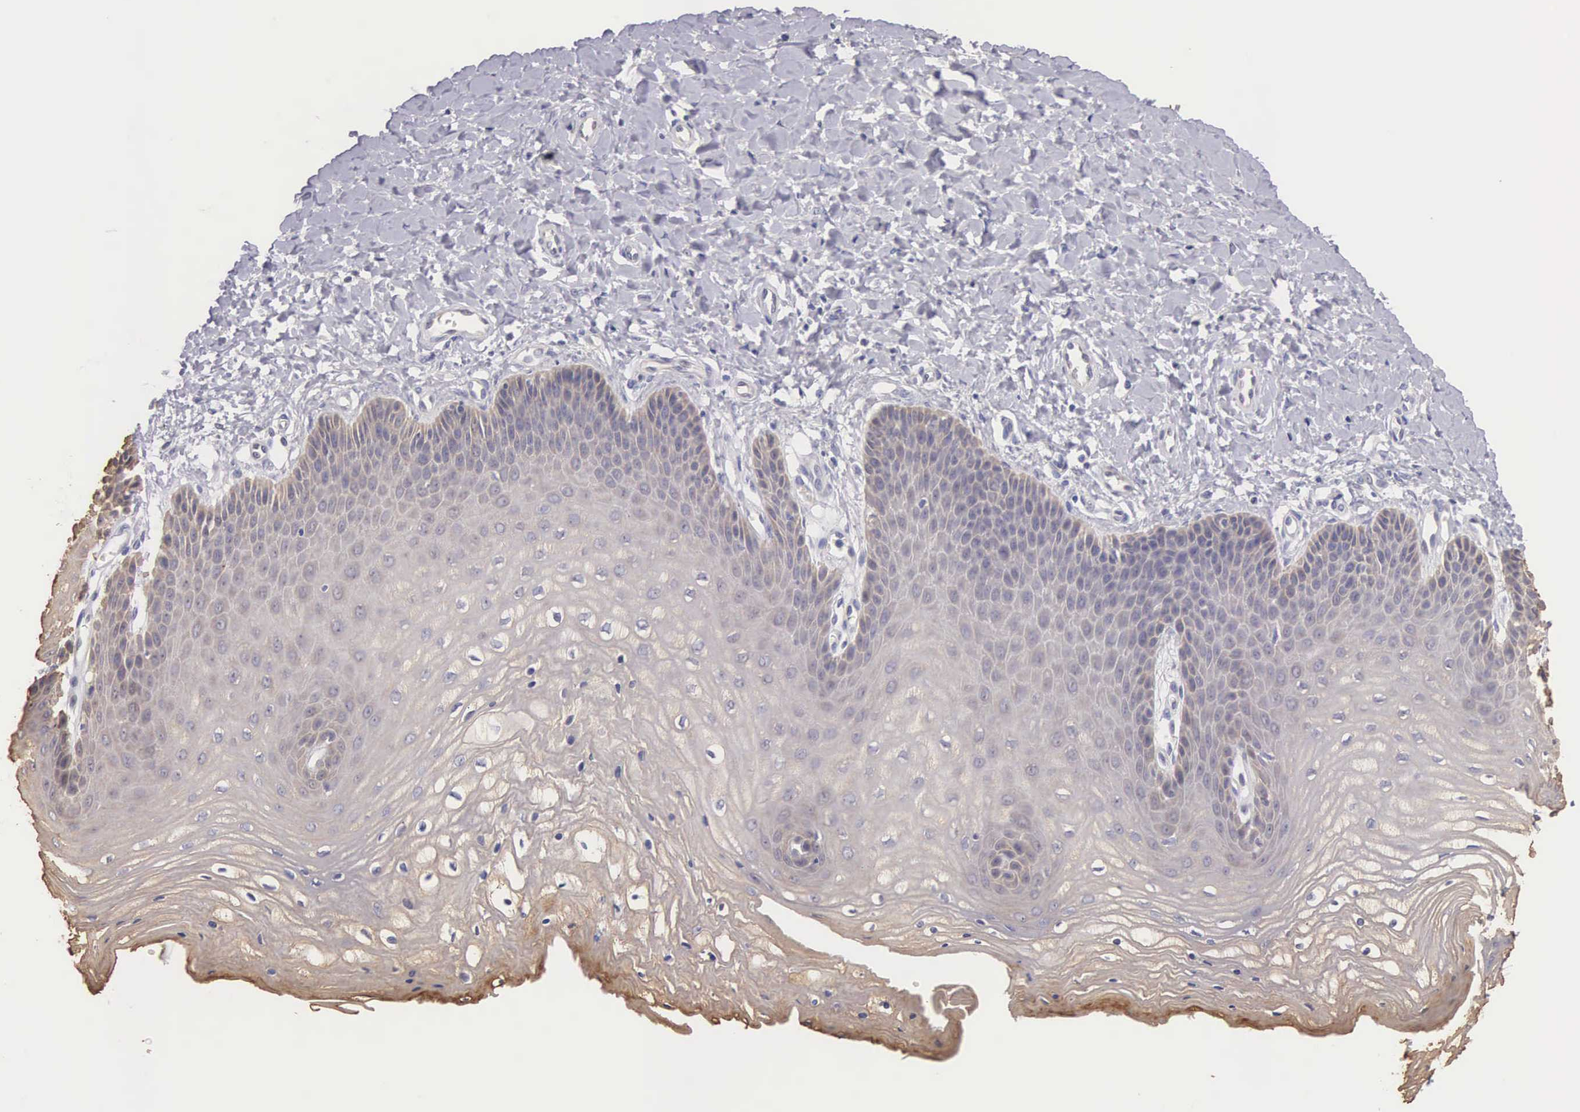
{"staining": {"intensity": "weak", "quantity": ">75%", "location": "cytoplasmic/membranous"}, "tissue": "vagina", "cell_type": "Squamous epithelial cells", "image_type": "normal", "snomed": [{"axis": "morphology", "description": "Normal tissue, NOS"}, {"axis": "topography", "description": "Vagina"}], "caption": "Immunohistochemistry (IHC) (DAB) staining of benign human vagina exhibits weak cytoplasmic/membranous protein expression in approximately >75% of squamous epithelial cells.", "gene": "PIR", "patient": {"sex": "female", "age": 68}}